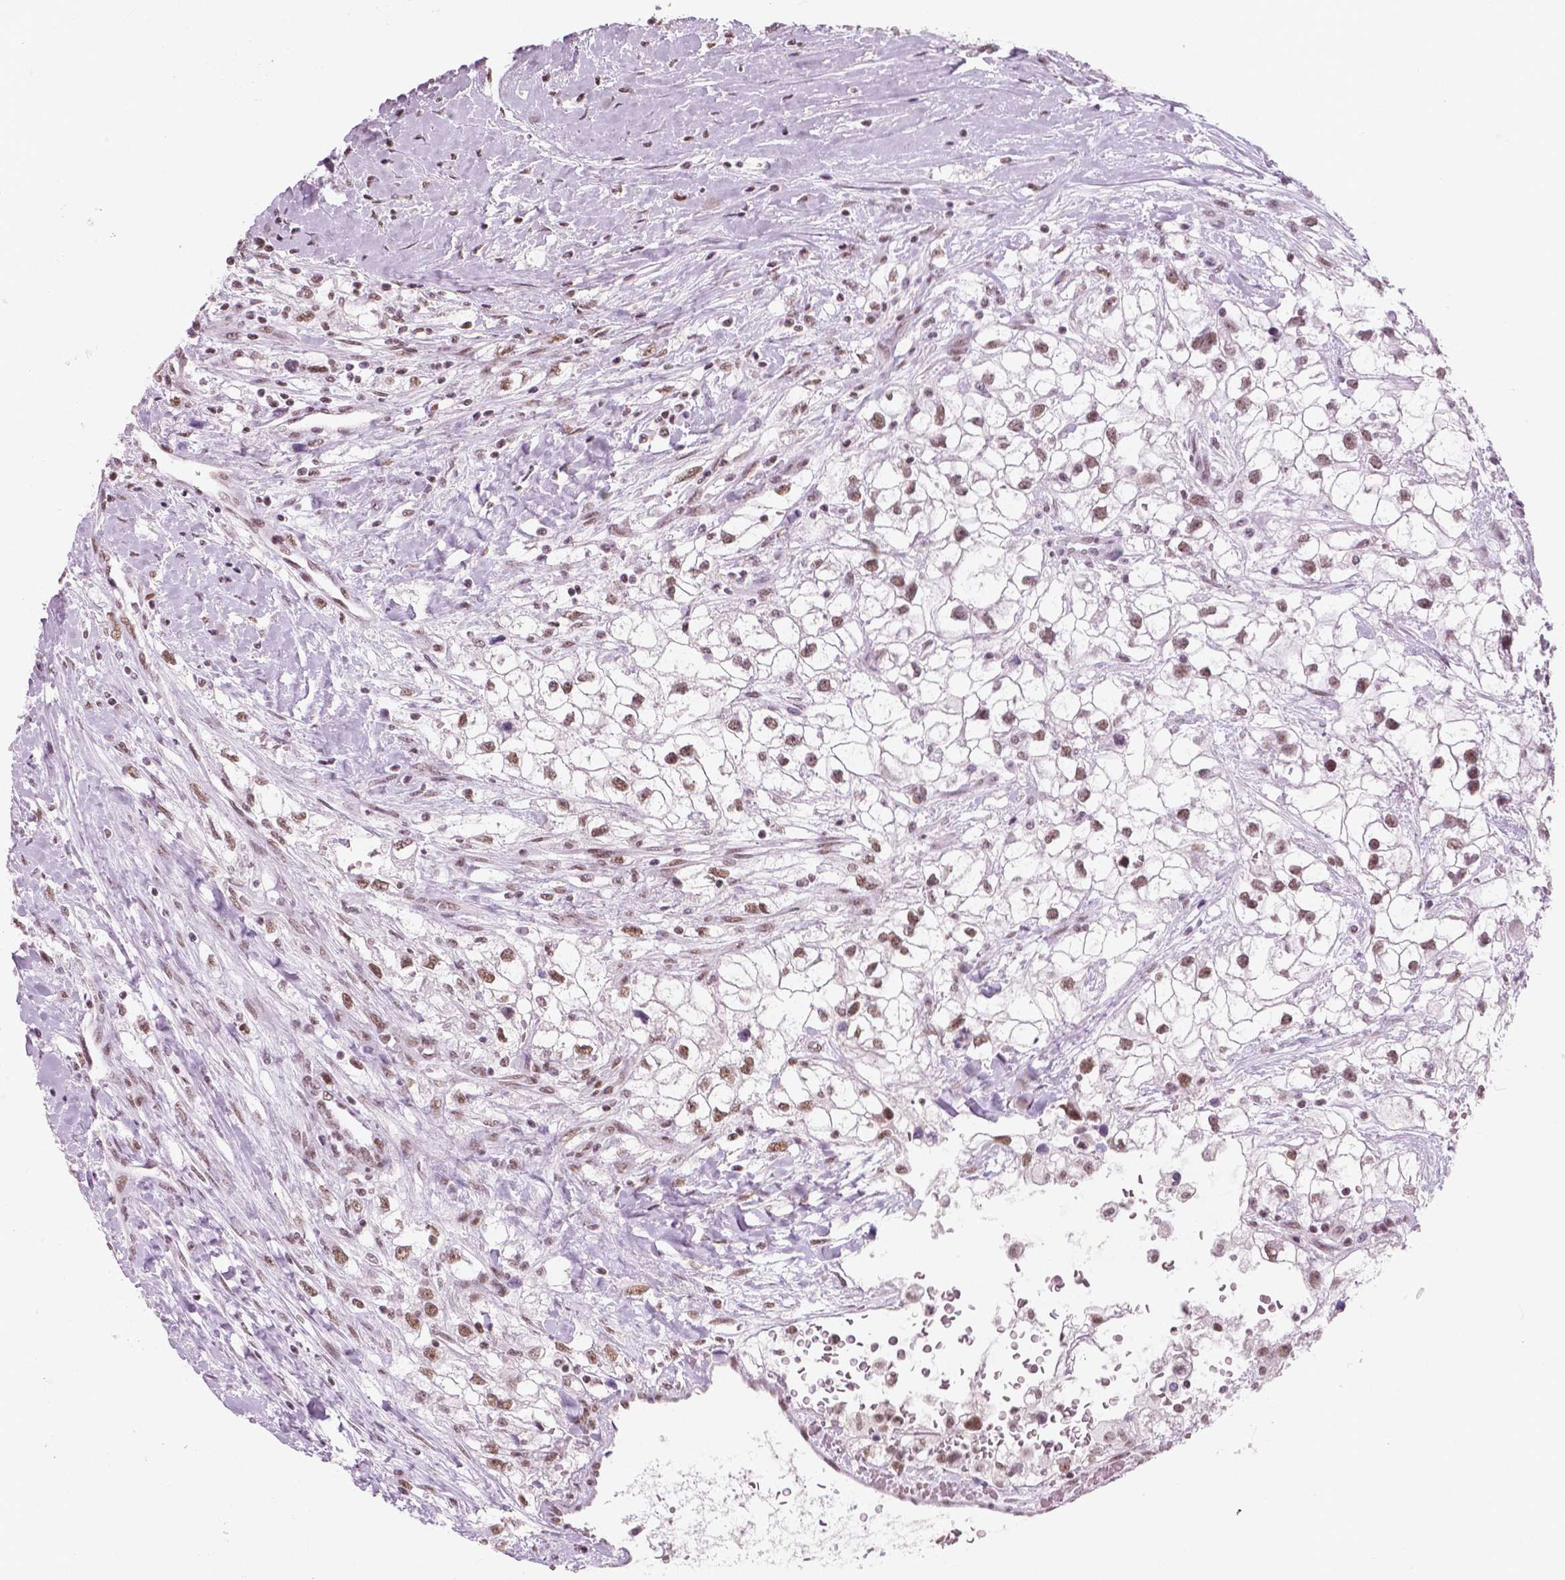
{"staining": {"intensity": "moderate", "quantity": ">75%", "location": "nuclear"}, "tissue": "renal cancer", "cell_type": "Tumor cells", "image_type": "cancer", "snomed": [{"axis": "morphology", "description": "Adenocarcinoma, NOS"}, {"axis": "topography", "description": "Kidney"}], "caption": "DAB immunohistochemical staining of human renal cancer (adenocarcinoma) reveals moderate nuclear protein staining in approximately >75% of tumor cells.", "gene": "BRD4", "patient": {"sex": "male", "age": 59}}